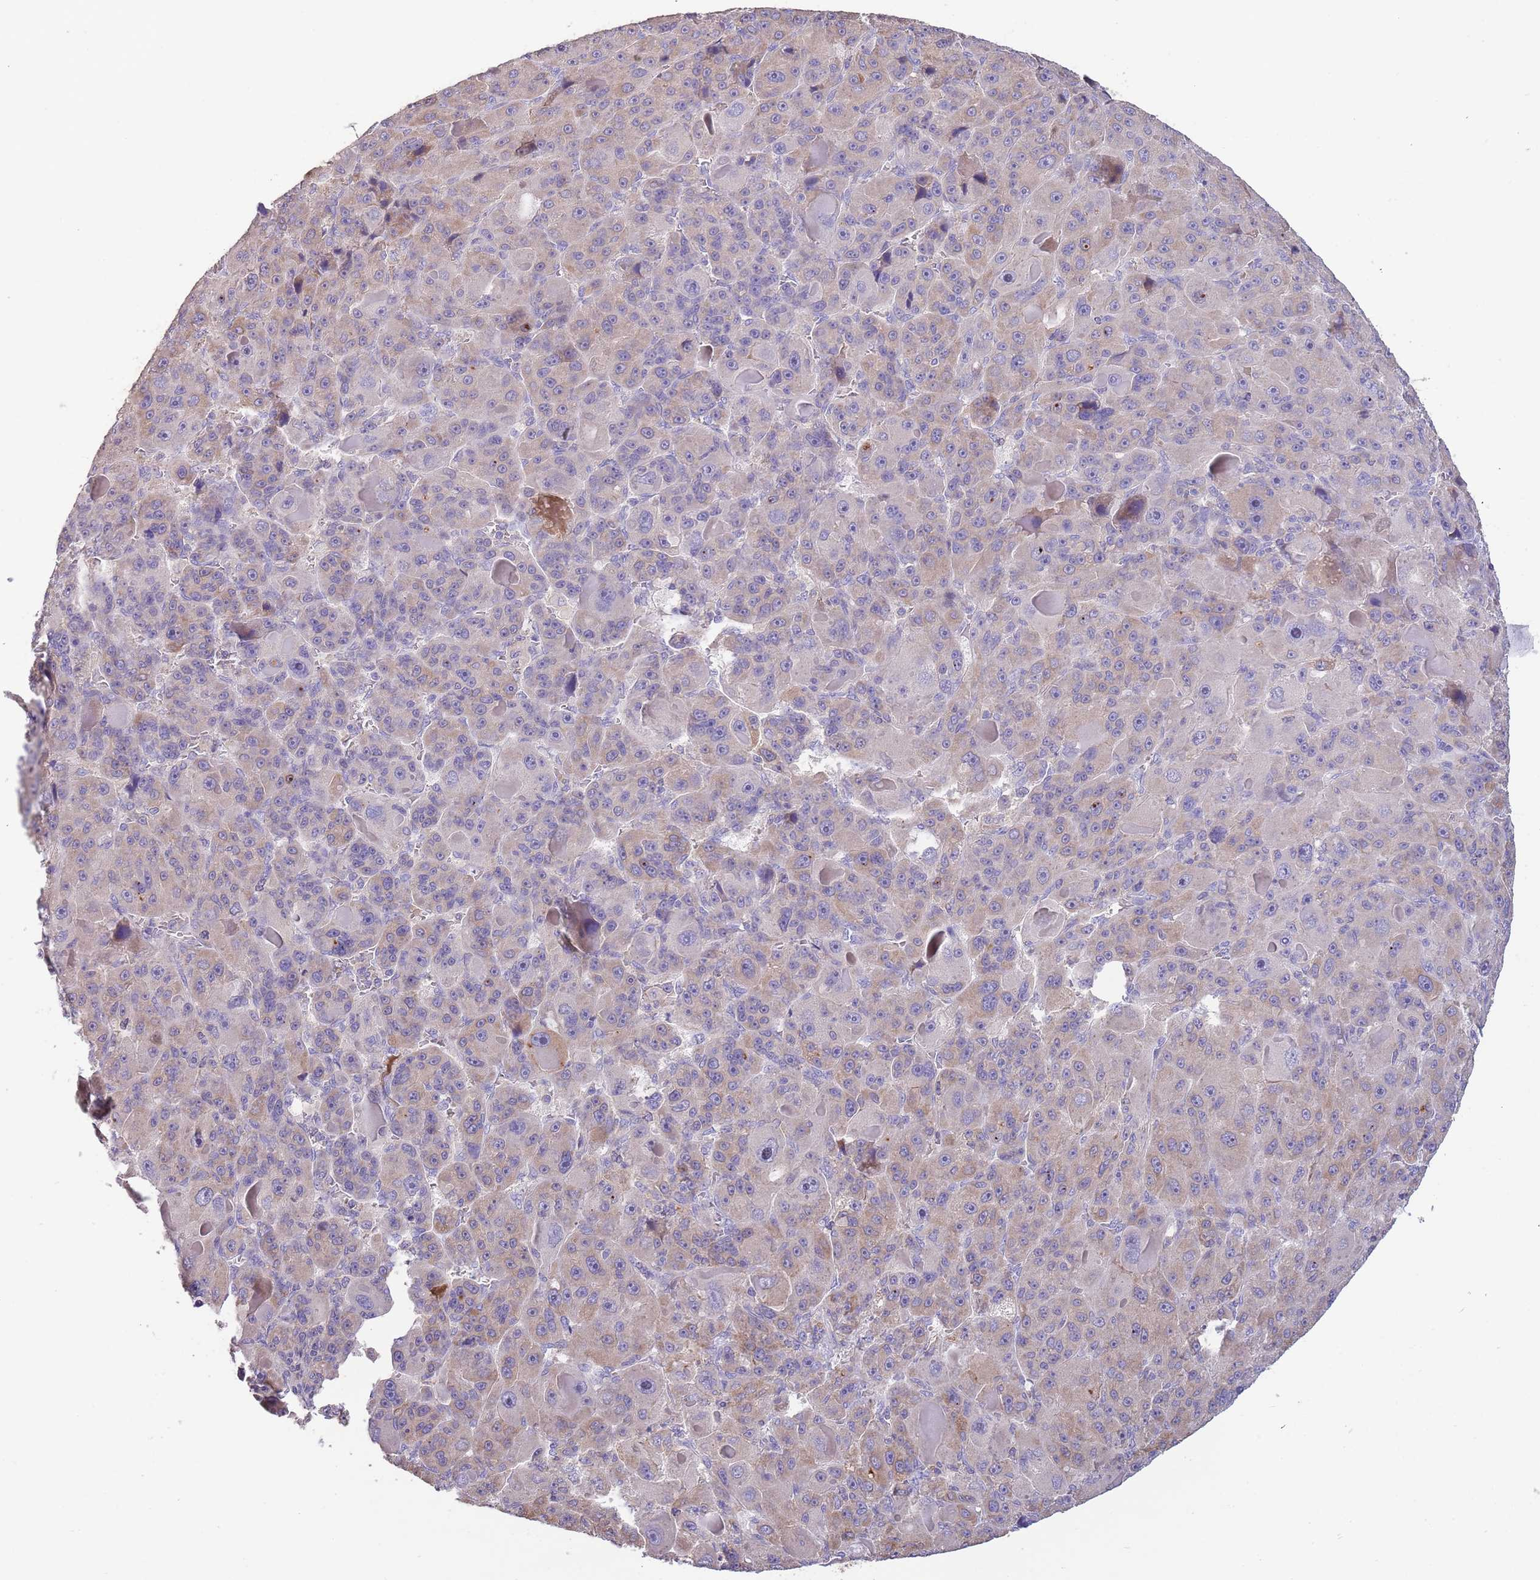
{"staining": {"intensity": "weak", "quantity": "<25%", "location": "cytoplasmic/membranous"}, "tissue": "liver cancer", "cell_type": "Tumor cells", "image_type": "cancer", "snomed": [{"axis": "morphology", "description": "Carcinoma, Hepatocellular, NOS"}, {"axis": "topography", "description": "Liver"}], "caption": "The IHC histopathology image has no significant expression in tumor cells of liver hepatocellular carcinoma tissue.", "gene": "SUSD1", "patient": {"sex": "male", "age": 76}}